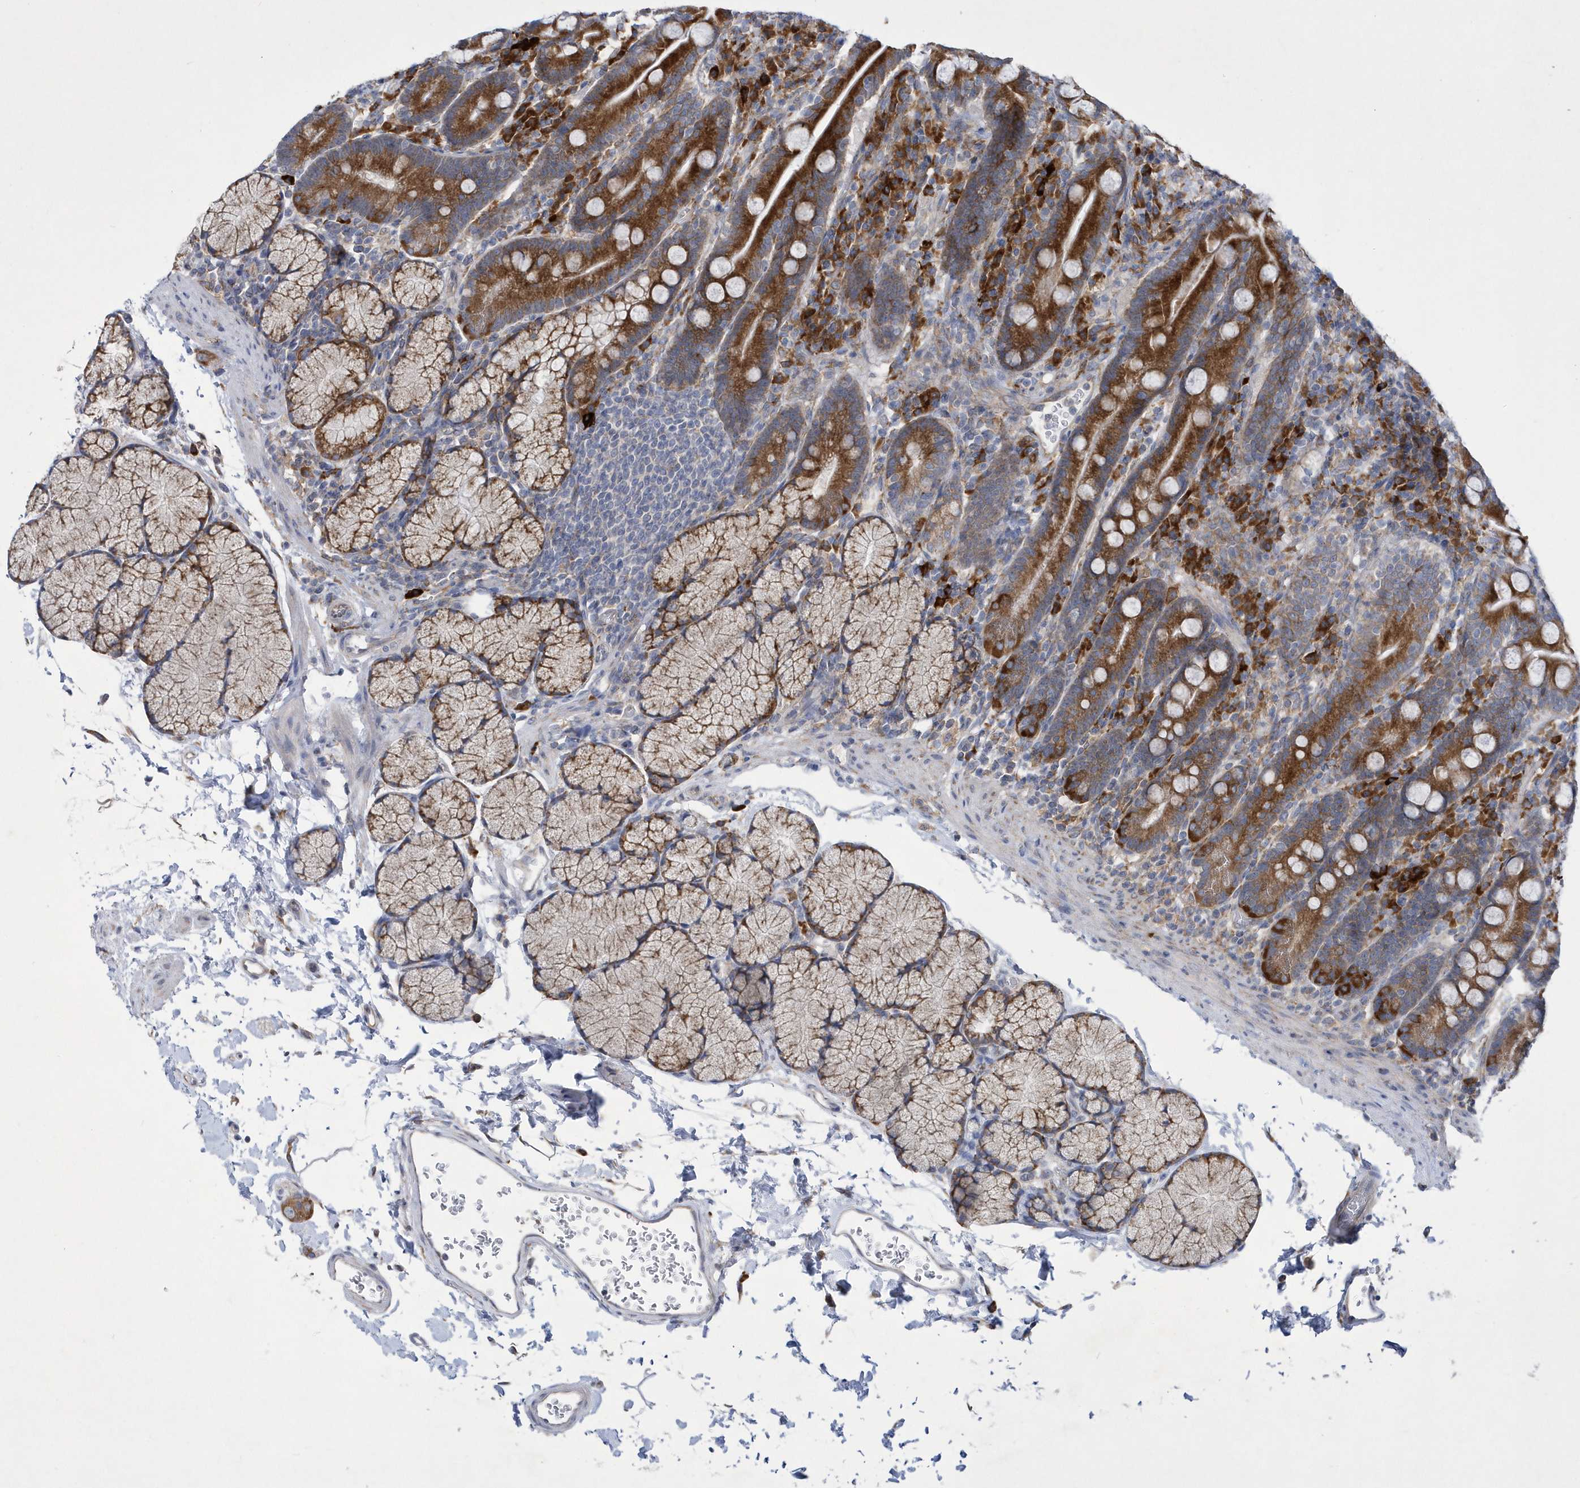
{"staining": {"intensity": "strong", "quantity": ">75%", "location": "cytoplasmic/membranous"}, "tissue": "duodenum", "cell_type": "Glandular cells", "image_type": "normal", "snomed": [{"axis": "morphology", "description": "Normal tissue, NOS"}, {"axis": "topography", "description": "Duodenum"}], "caption": "DAB immunohistochemical staining of unremarkable human duodenum displays strong cytoplasmic/membranous protein positivity in about >75% of glandular cells.", "gene": "MED31", "patient": {"sex": "male", "age": 35}}